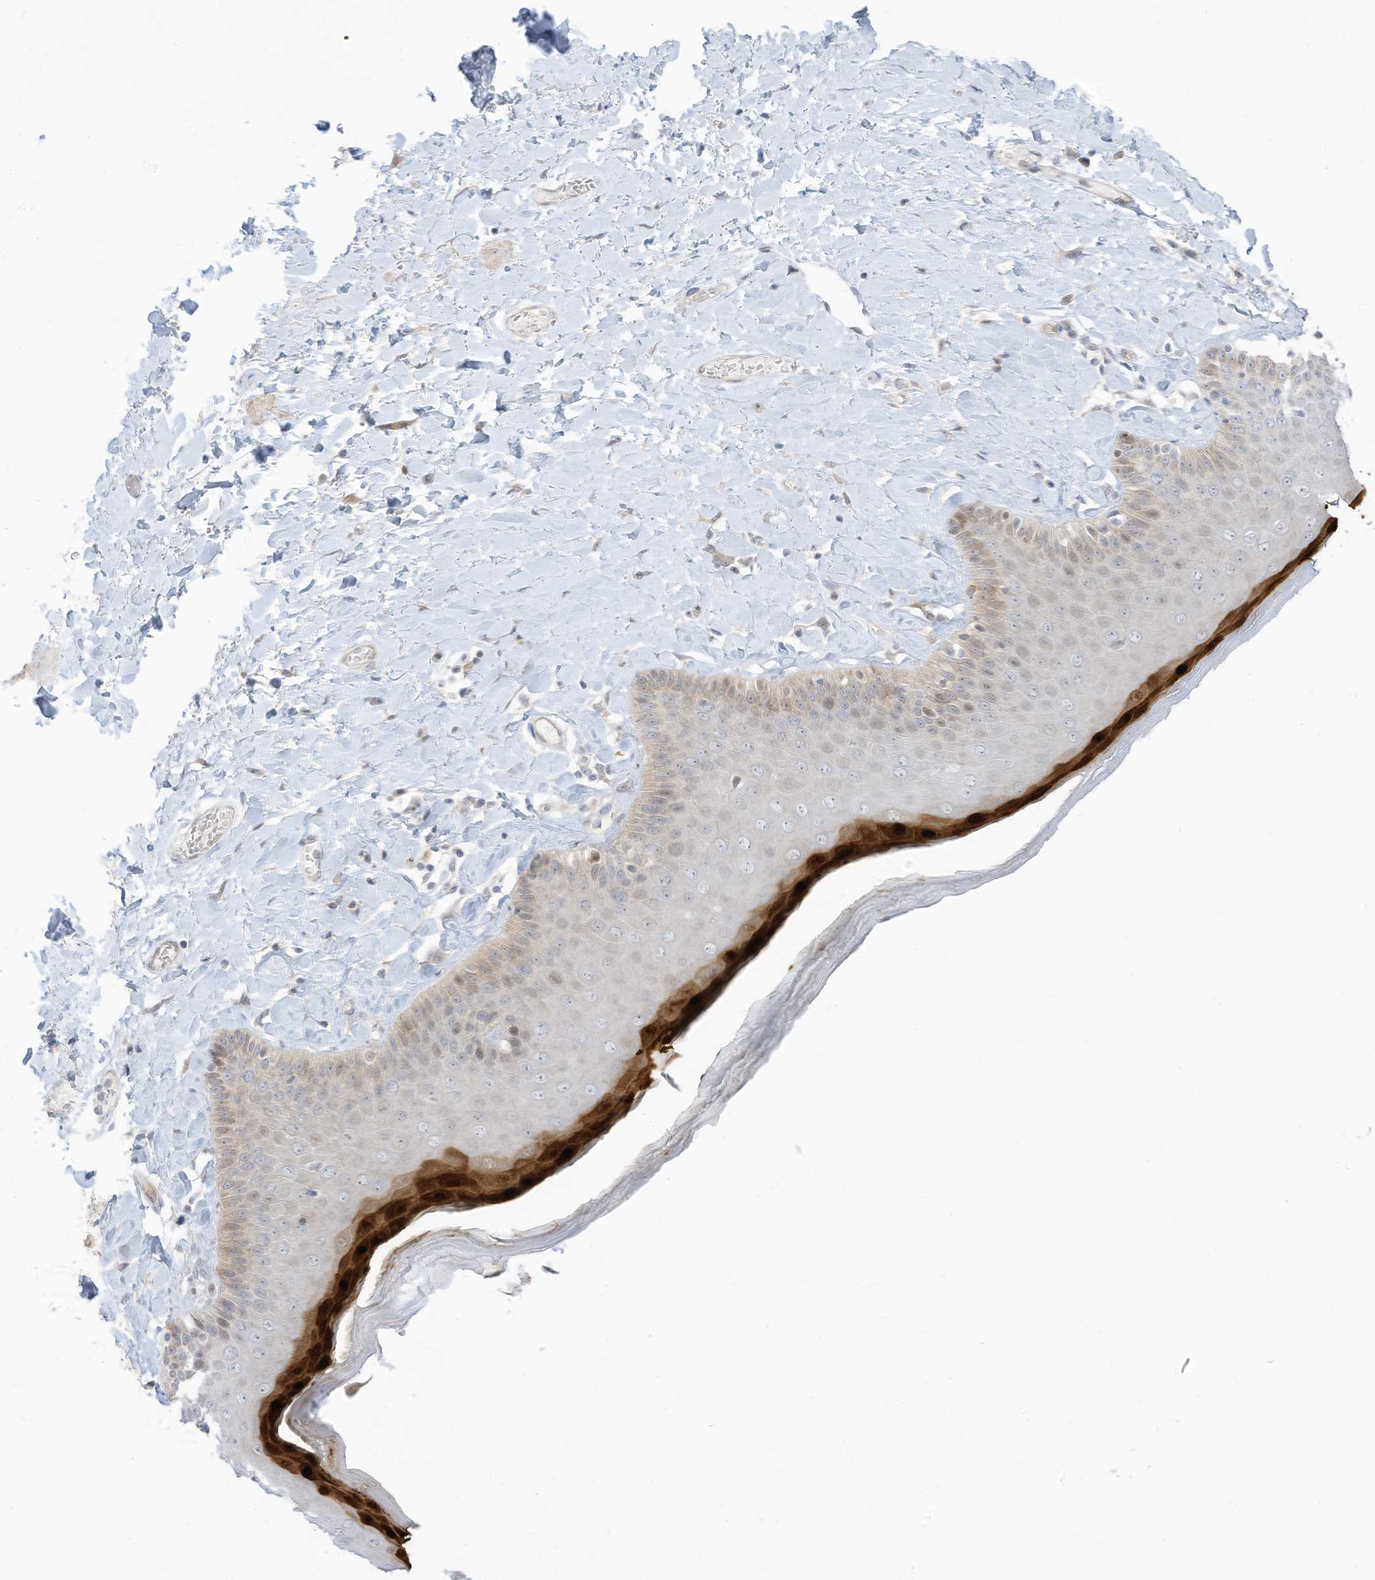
{"staining": {"intensity": "strong", "quantity": "<25%", "location": "cytoplasmic/membranous,nuclear"}, "tissue": "skin", "cell_type": "Epidermal cells", "image_type": "normal", "snomed": [{"axis": "morphology", "description": "Normal tissue, NOS"}, {"axis": "topography", "description": "Anal"}], "caption": "Skin stained with immunohistochemistry shows strong cytoplasmic/membranous,nuclear expression in approximately <25% of epidermal cells. (DAB (3,3'-diaminobenzidine) IHC, brown staining for protein, blue staining for nuclei).", "gene": "ASPRV1", "patient": {"sex": "male", "age": 69}}